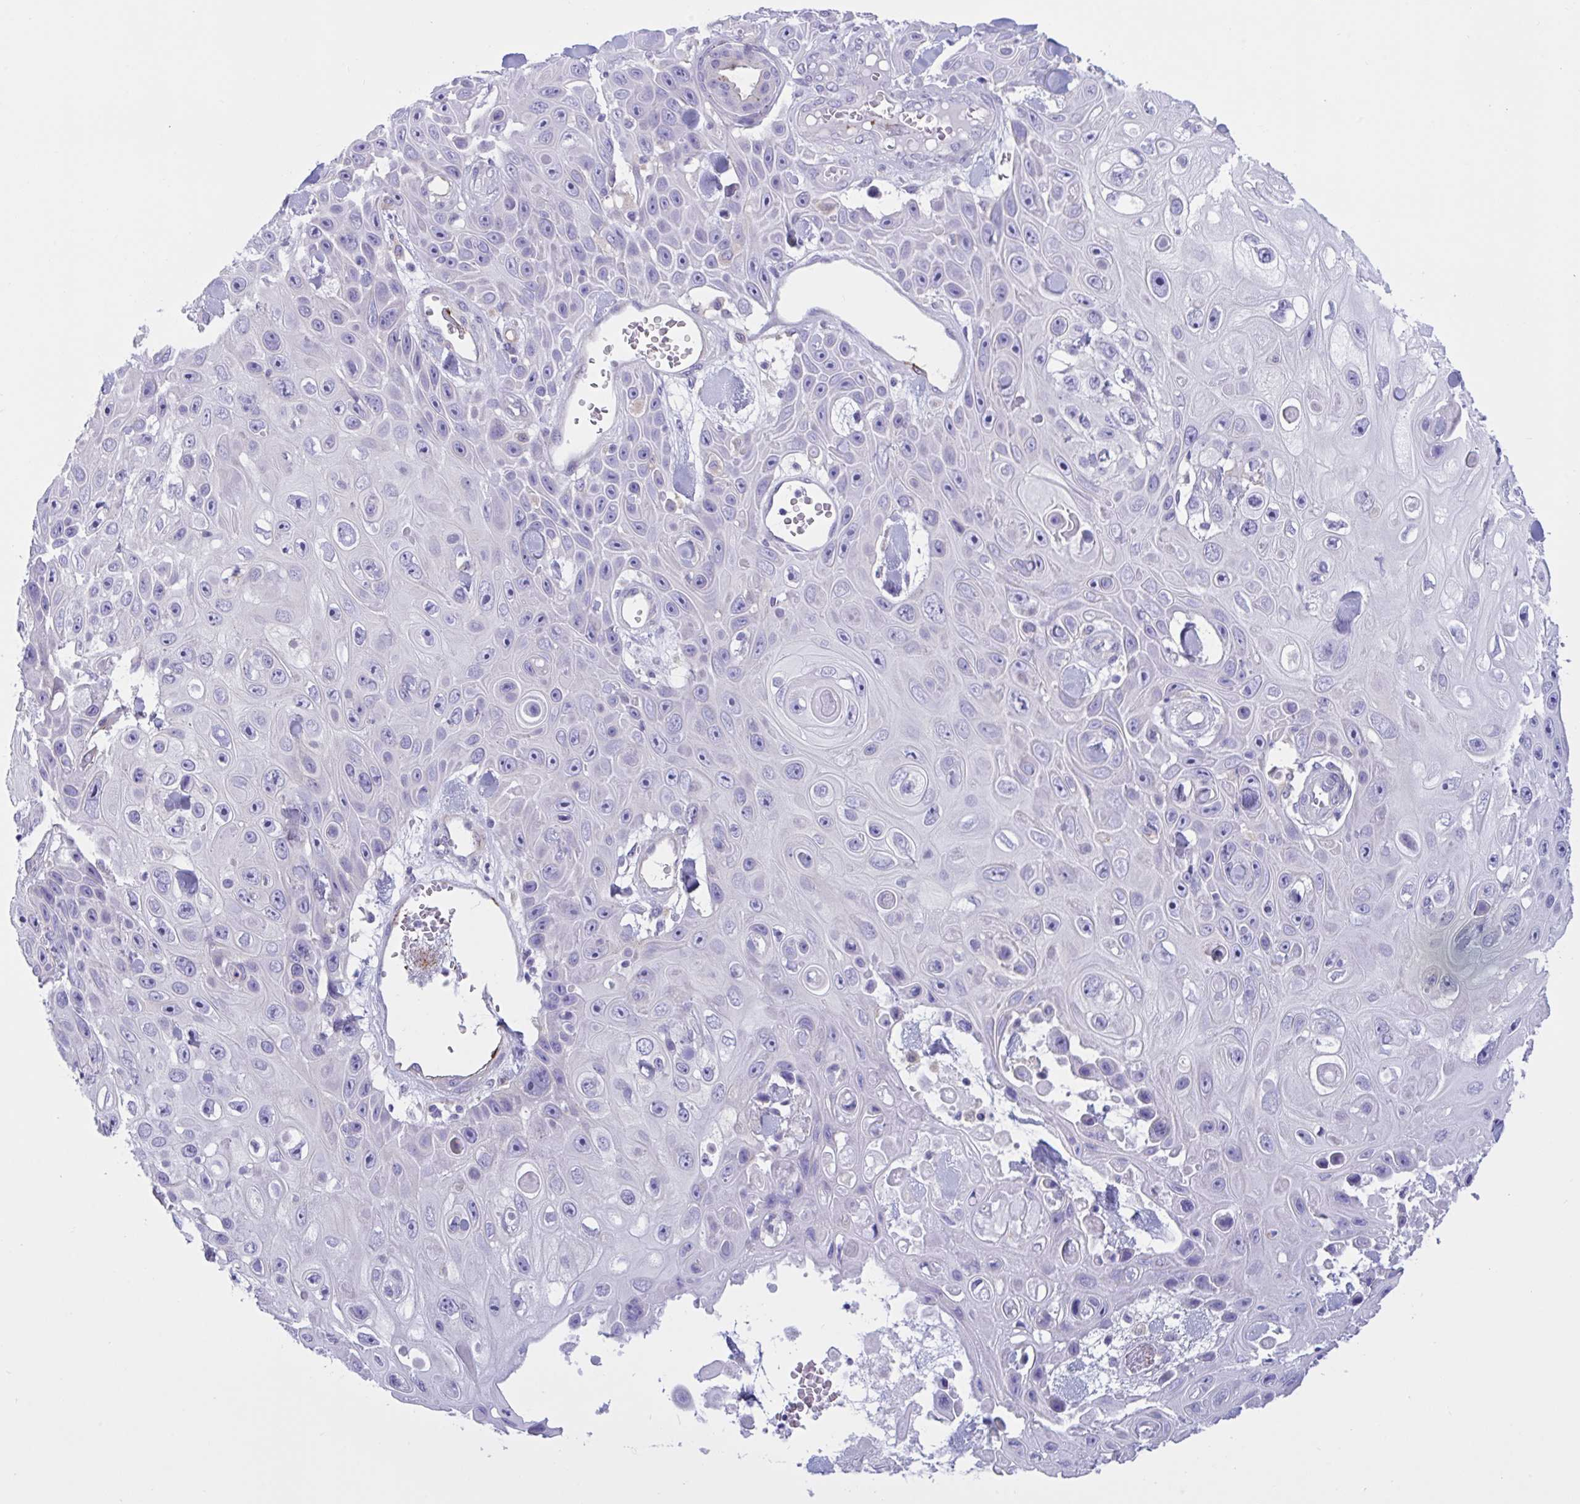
{"staining": {"intensity": "negative", "quantity": "none", "location": "none"}, "tissue": "skin cancer", "cell_type": "Tumor cells", "image_type": "cancer", "snomed": [{"axis": "morphology", "description": "Squamous cell carcinoma, NOS"}, {"axis": "topography", "description": "Skin"}], "caption": "Immunohistochemical staining of squamous cell carcinoma (skin) shows no significant staining in tumor cells. (Stains: DAB (3,3'-diaminobenzidine) IHC with hematoxylin counter stain, Microscopy: brightfield microscopy at high magnification).", "gene": "RPL22L1", "patient": {"sex": "male", "age": 82}}